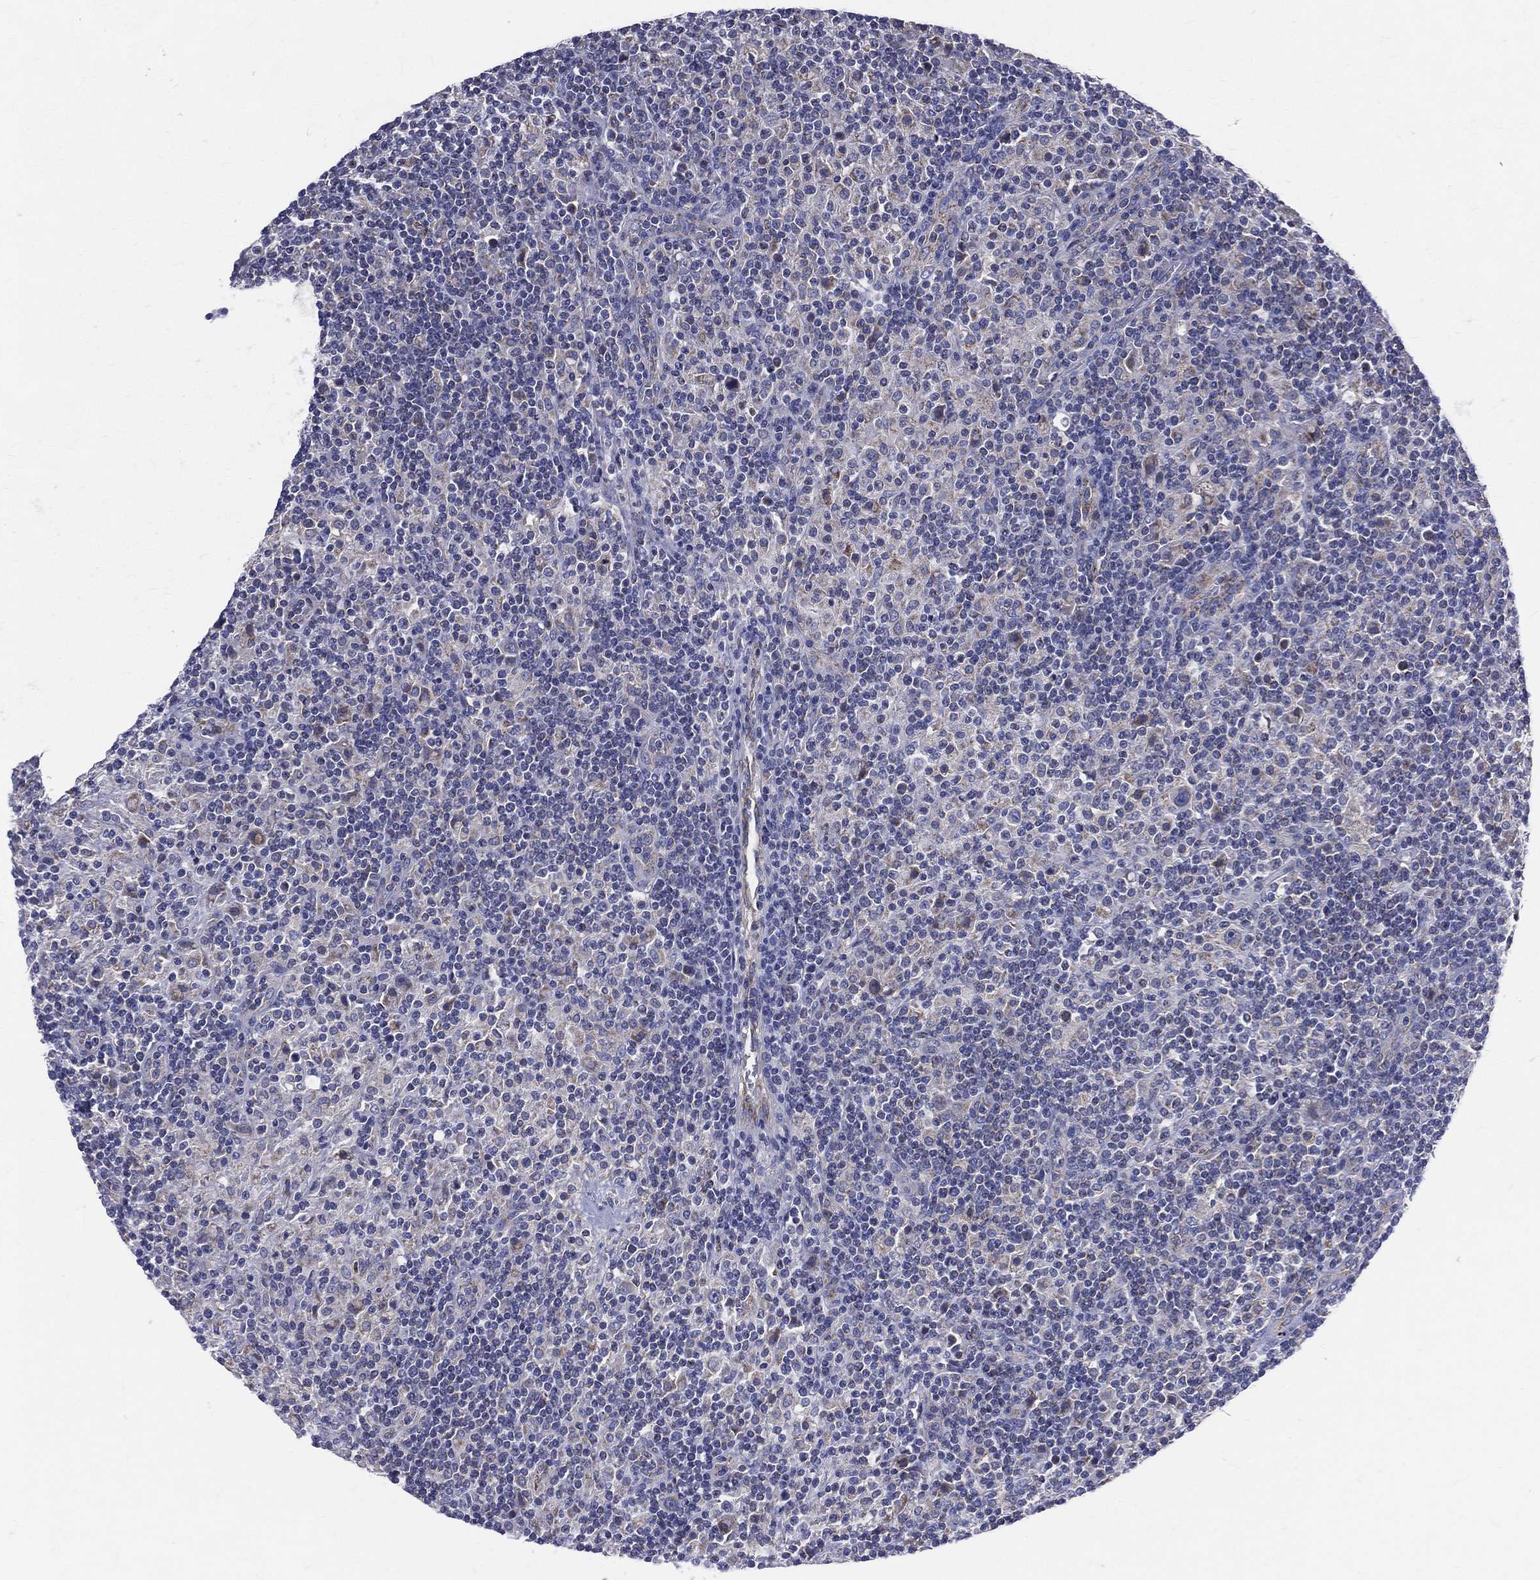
{"staining": {"intensity": "negative", "quantity": "none", "location": "none"}, "tissue": "lymphoma", "cell_type": "Tumor cells", "image_type": "cancer", "snomed": [{"axis": "morphology", "description": "Hodgkin's disease, NOS"}, {"axis": "topography", "description": "Lymph node"}], "caption": "Micrograph shows no protein staining in tumor cells of Hodgkin's disease tissue.", "gene": "PWWP3A", "patient": {"sex": "male", "age": 70}}